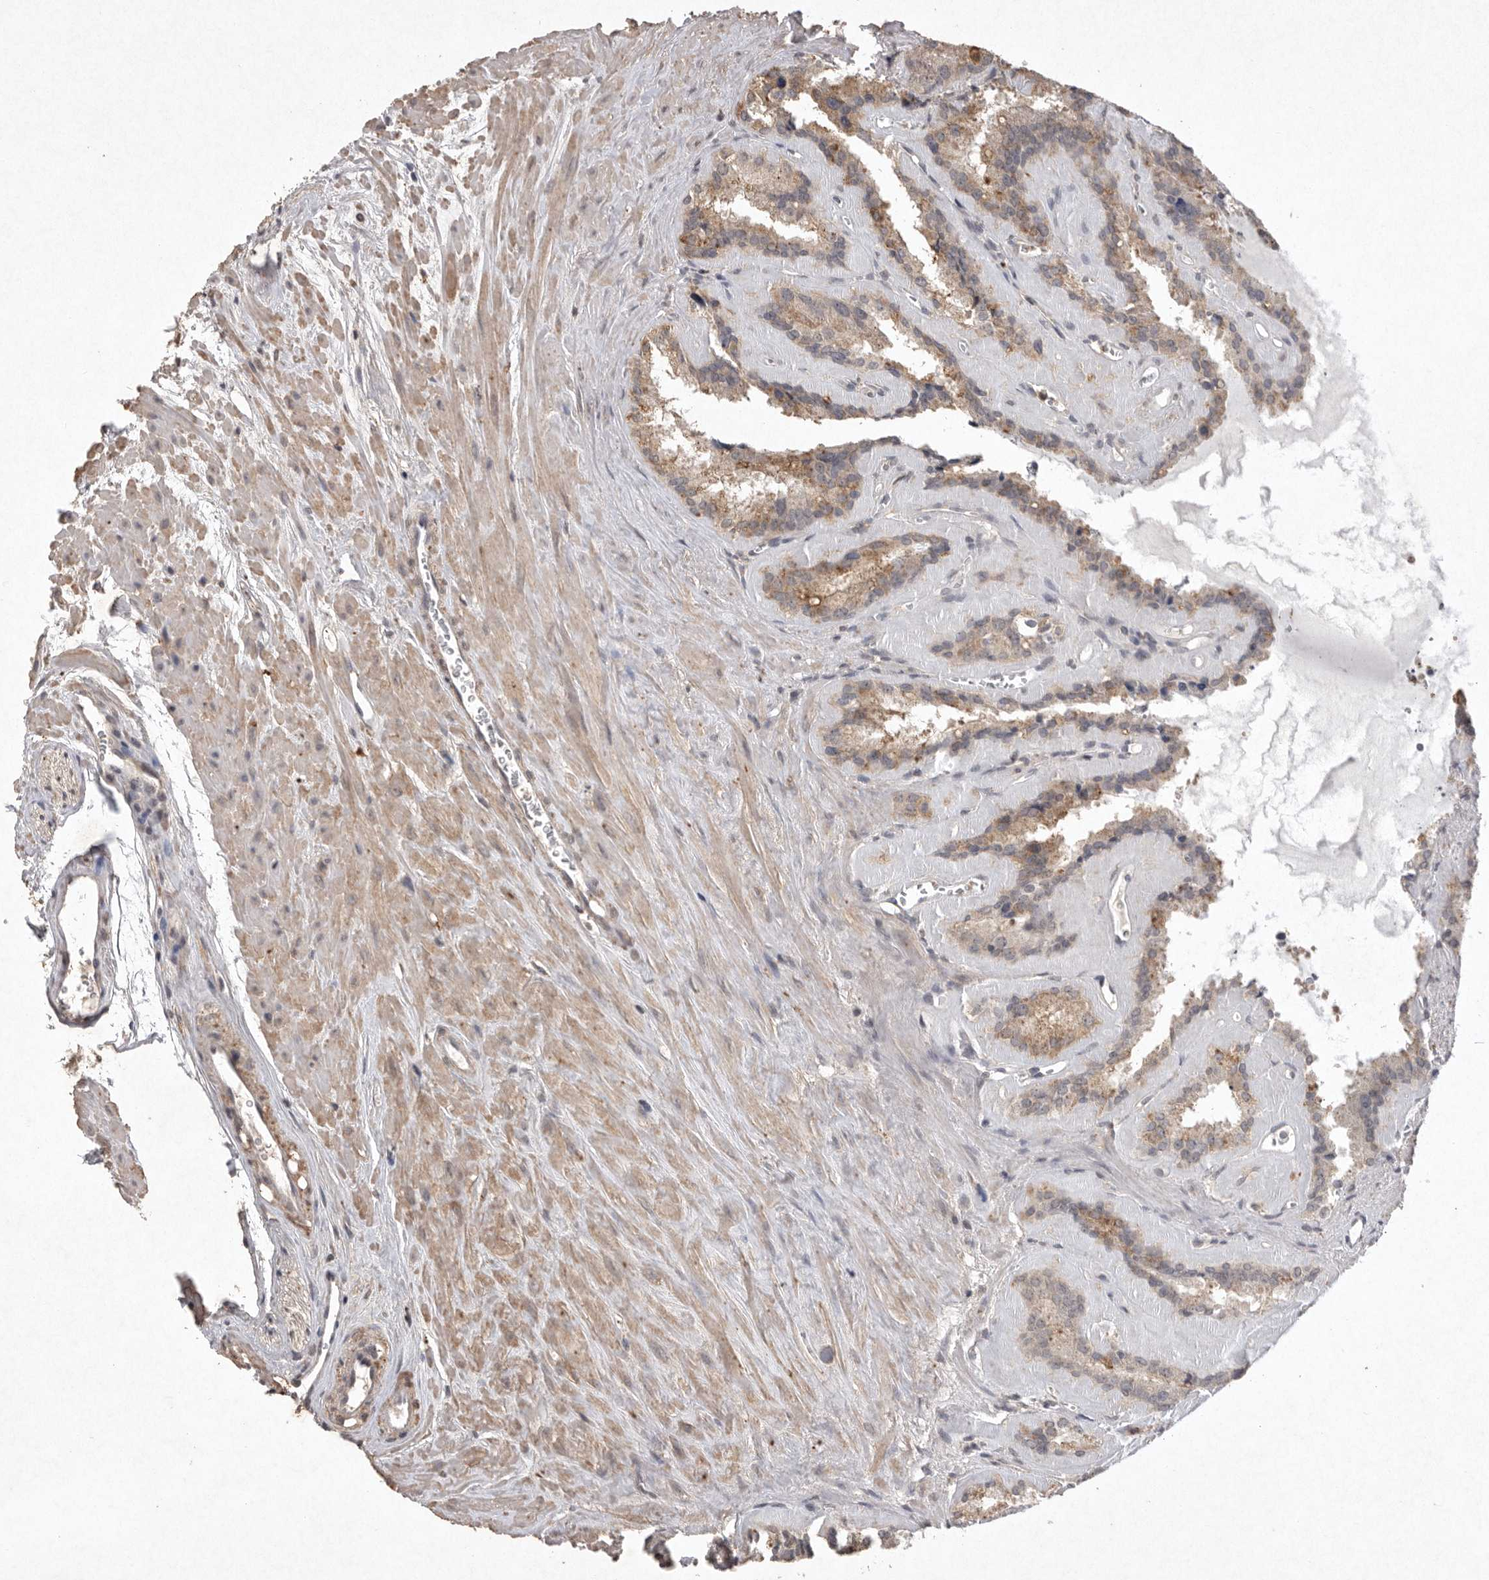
{"staining": {"intensity": "moderate", "quantity": ">75%", "location": "cytoplasmic/membranous"}, "tissue": "seminal vesicle", "cell_type": "Glandular cells", "image_type": "normal", "snomed": [{"axis": "morphology", "description": "Normal tissue, NOS"}, {"axis": "topography", "description": "Prostate"}, {"axis": "topography", "description": "Seminal veicle"}], "caption": "This photomicrograph exhibits immunohistochemistry staining of unremarkable seminal vesicle, with medium moderate cytoplasmic/membranous positivity in about >75% of glandular cells.", "gene": "APLNR", "patient": {"sex": "male", "age": 59}}